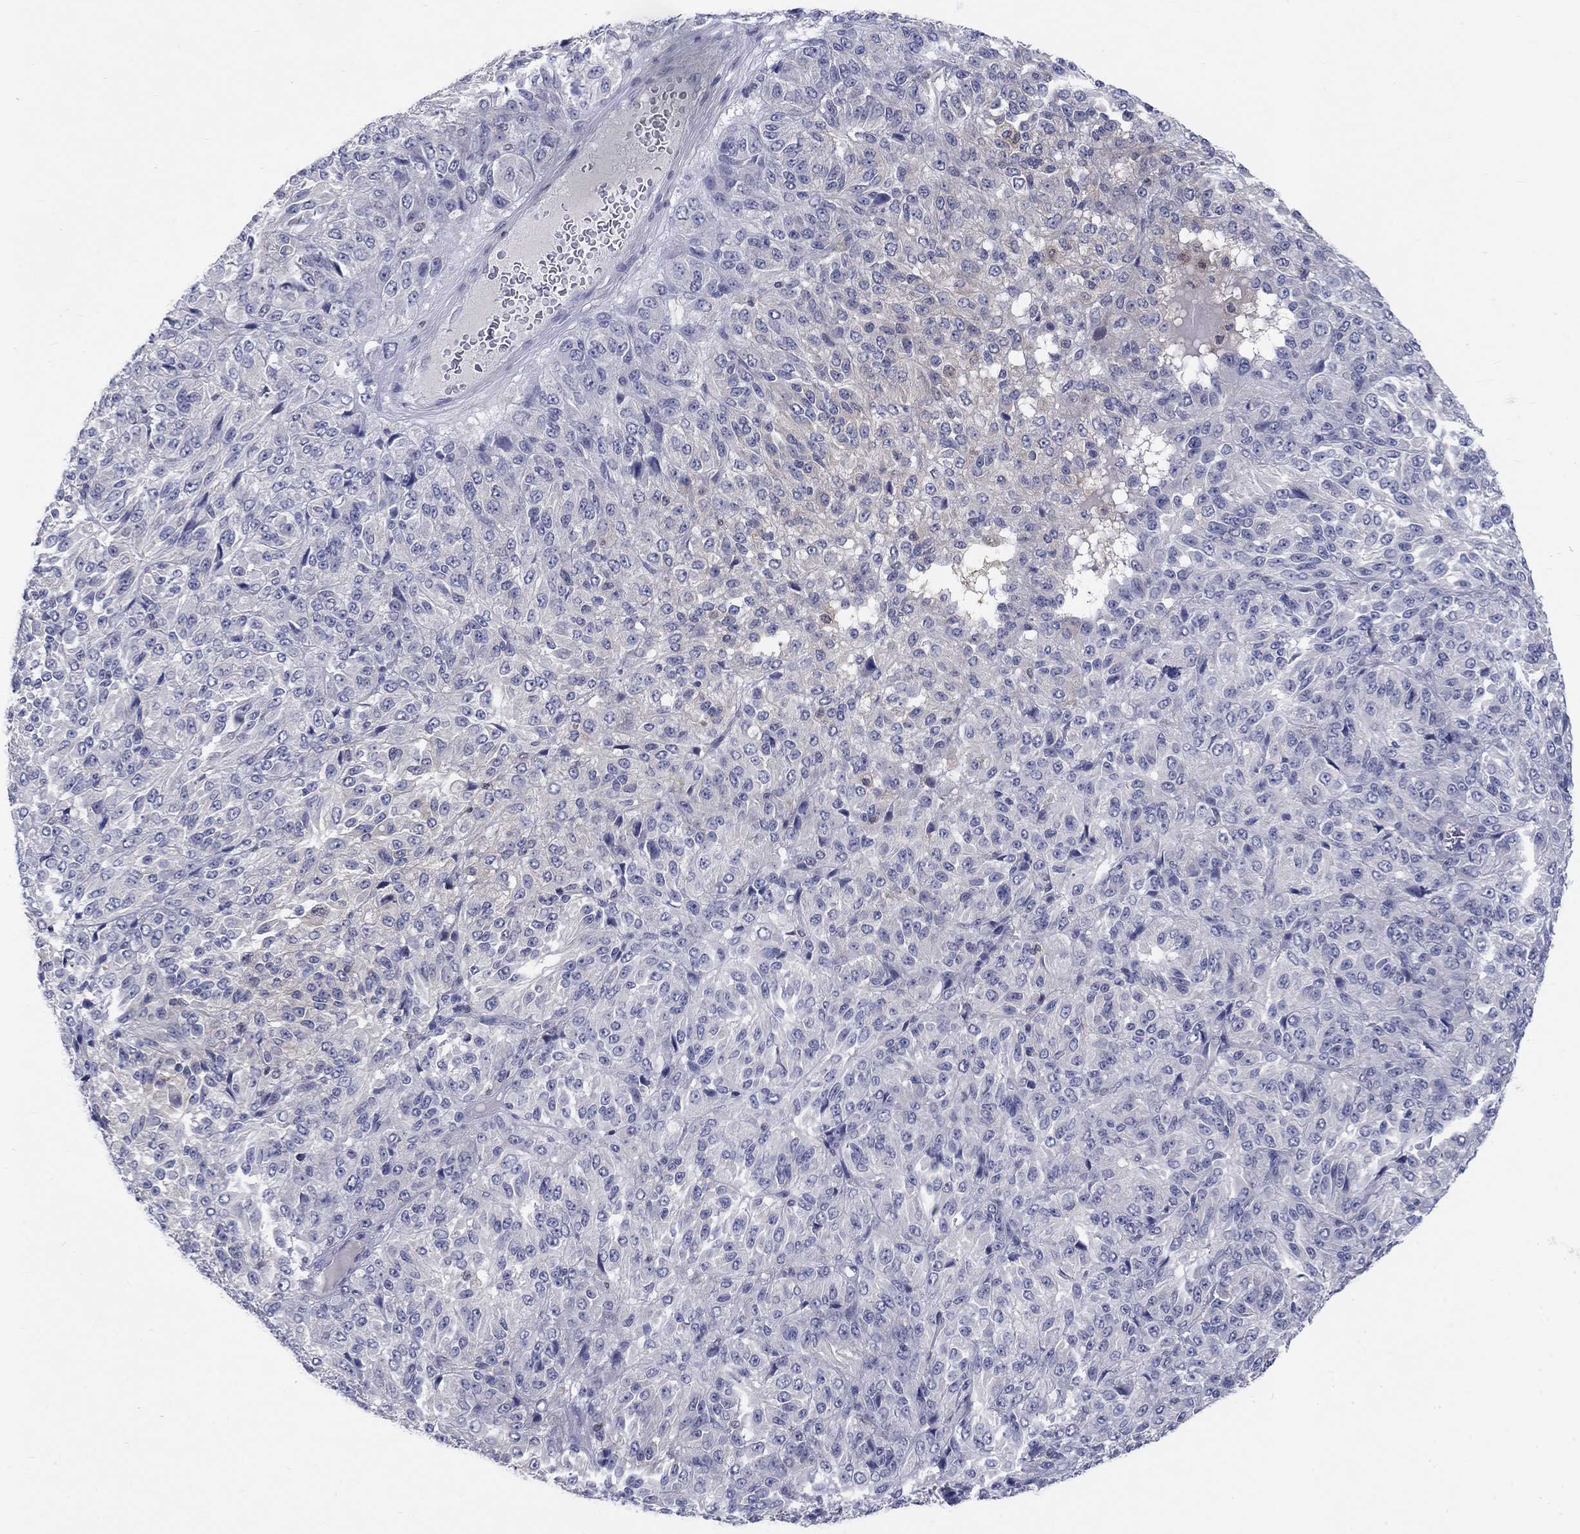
{"staining": {"intensity": "negative", "quantity": "none", "location": "none"}, "tissue": "melanoma", "cell_type": "Tumor cells", "image_type": "cancer", "snomed": [{"axis": "morphology", "description": "Malignant melanoma, Metastatic site"}, {"axis": "topography", "description": "Brain"}], "caption": "This is an IHC image of human malignant melanoma (metastatic site). There is no staining in tumor cells.", "gene": "EGFLAM", "patient": {"sex": "female", "age": 56}}